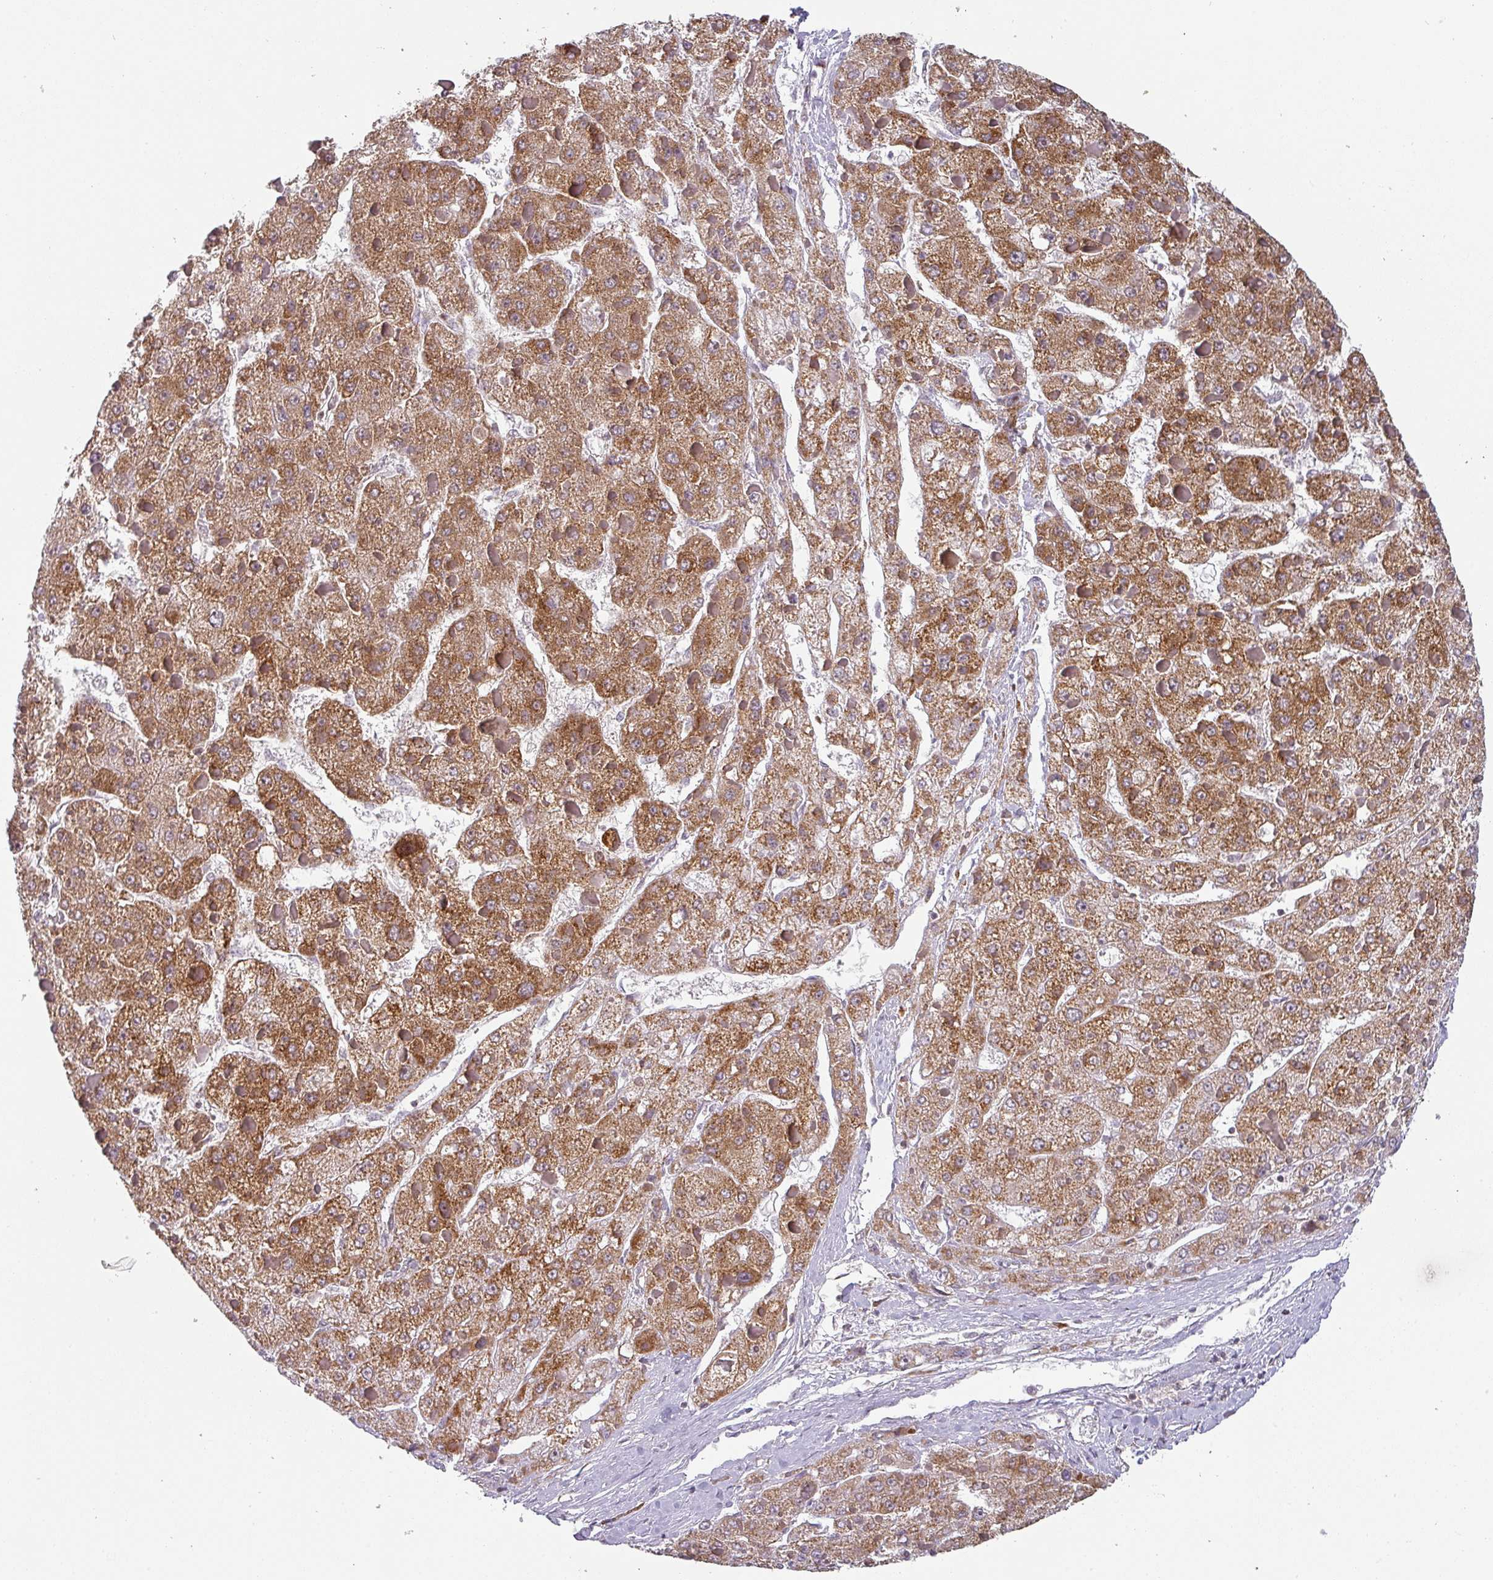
{"staining": {"intensity": "moderate", "quantity": ">75%", "location": "cytoplasmic/membranous"}, "tissue": "liver cancer", "cell_type": "Tumor cells", "image_type": "cancer", "snomed": [{"axis": "morphology", "description": "Carcinoma, Hepatocellular, NOS"}, {"axis": "topography", "description": "Liver"}], "caption": "A high-resolution photomicrograph shows IHC staining of liver cancer, which exhibits moderate cytoplasmic/membranous staining in approximately >75% of tumor cells.", "gene": "MRPS16", "patient": {"sex": "female", "age": 73}}